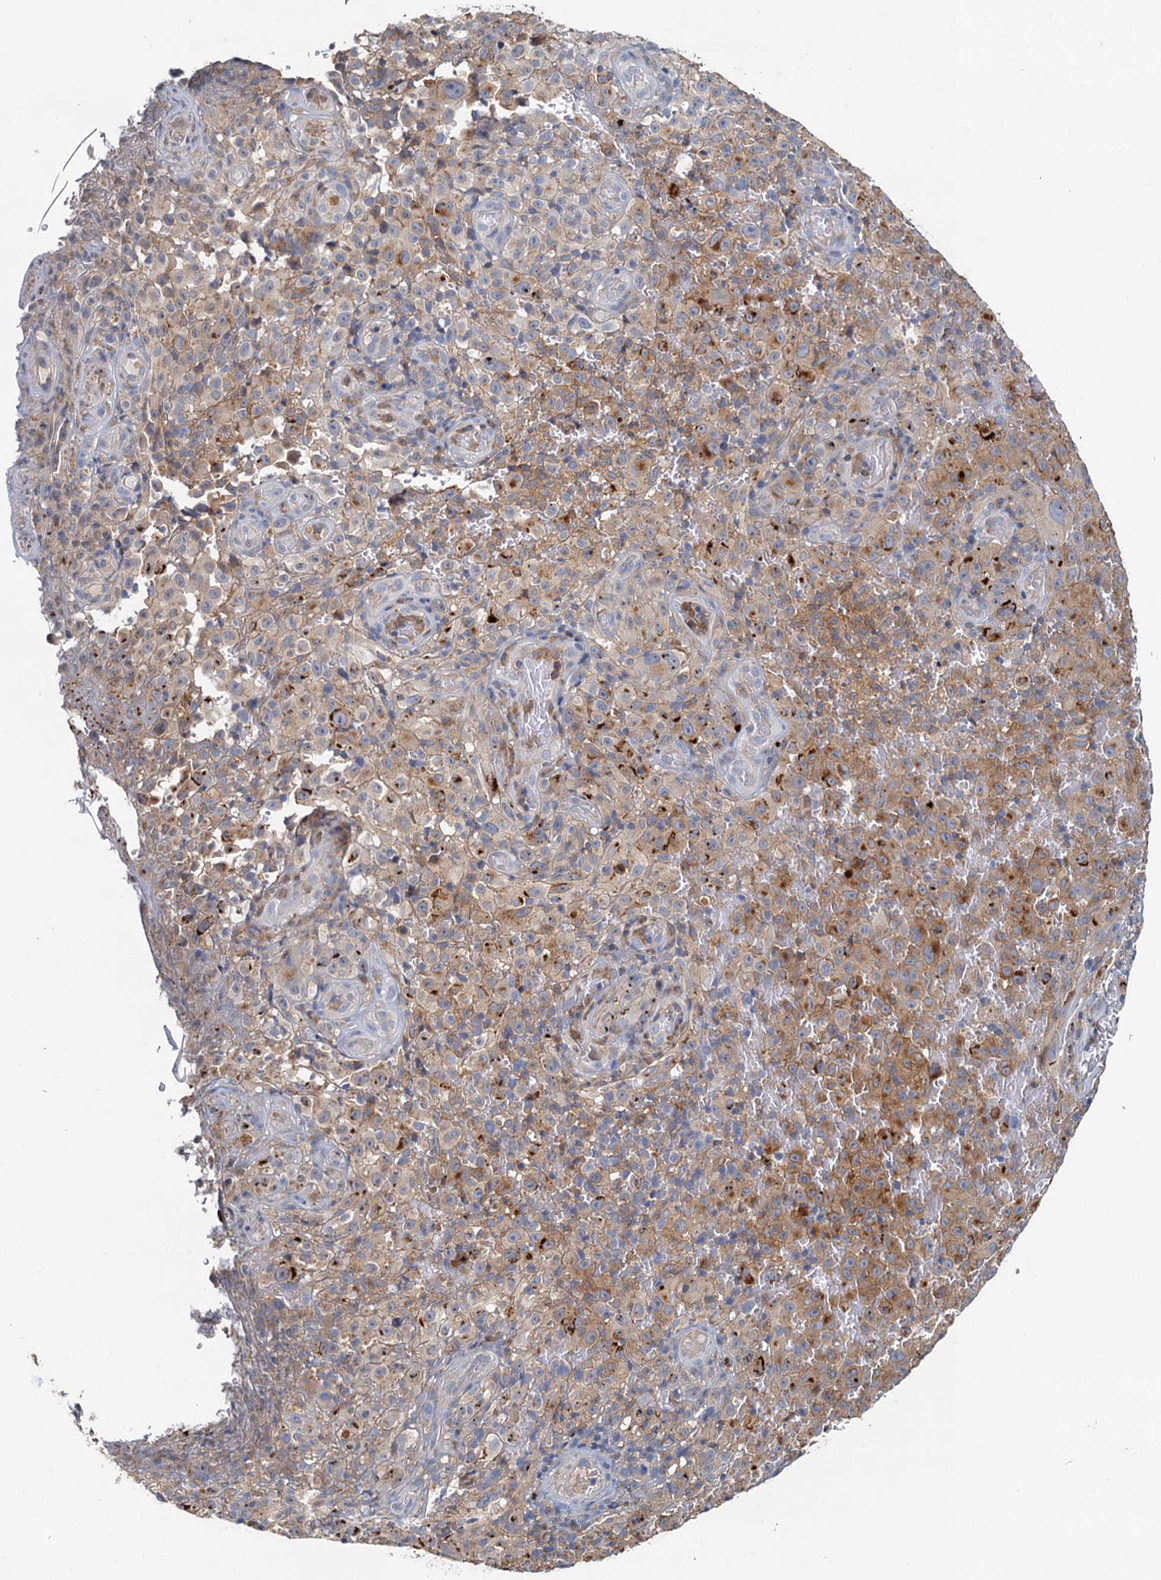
{"staining": {"intensity": "moderate", "quantity": ">75%", "location": "cytoplasmic/membranous"}, "tissue": "melanoma", "cell_type": "Tumor cells", "image_type": "cancer", "snomed": [{"axis": "morphology", "description": "Malignant melanoma, NOS"}, {"axis": "topography", "description": "Skin"}], "caption": "A high-resolution histopathology image shows immunohistochemistry (IHC) staining of melanoma, which displays moderate cytoplasmic/membranous staining in about >75% of tumor cells.", "gene": "TOLLIP", "patient": {"sex": "female", "age": 82}}